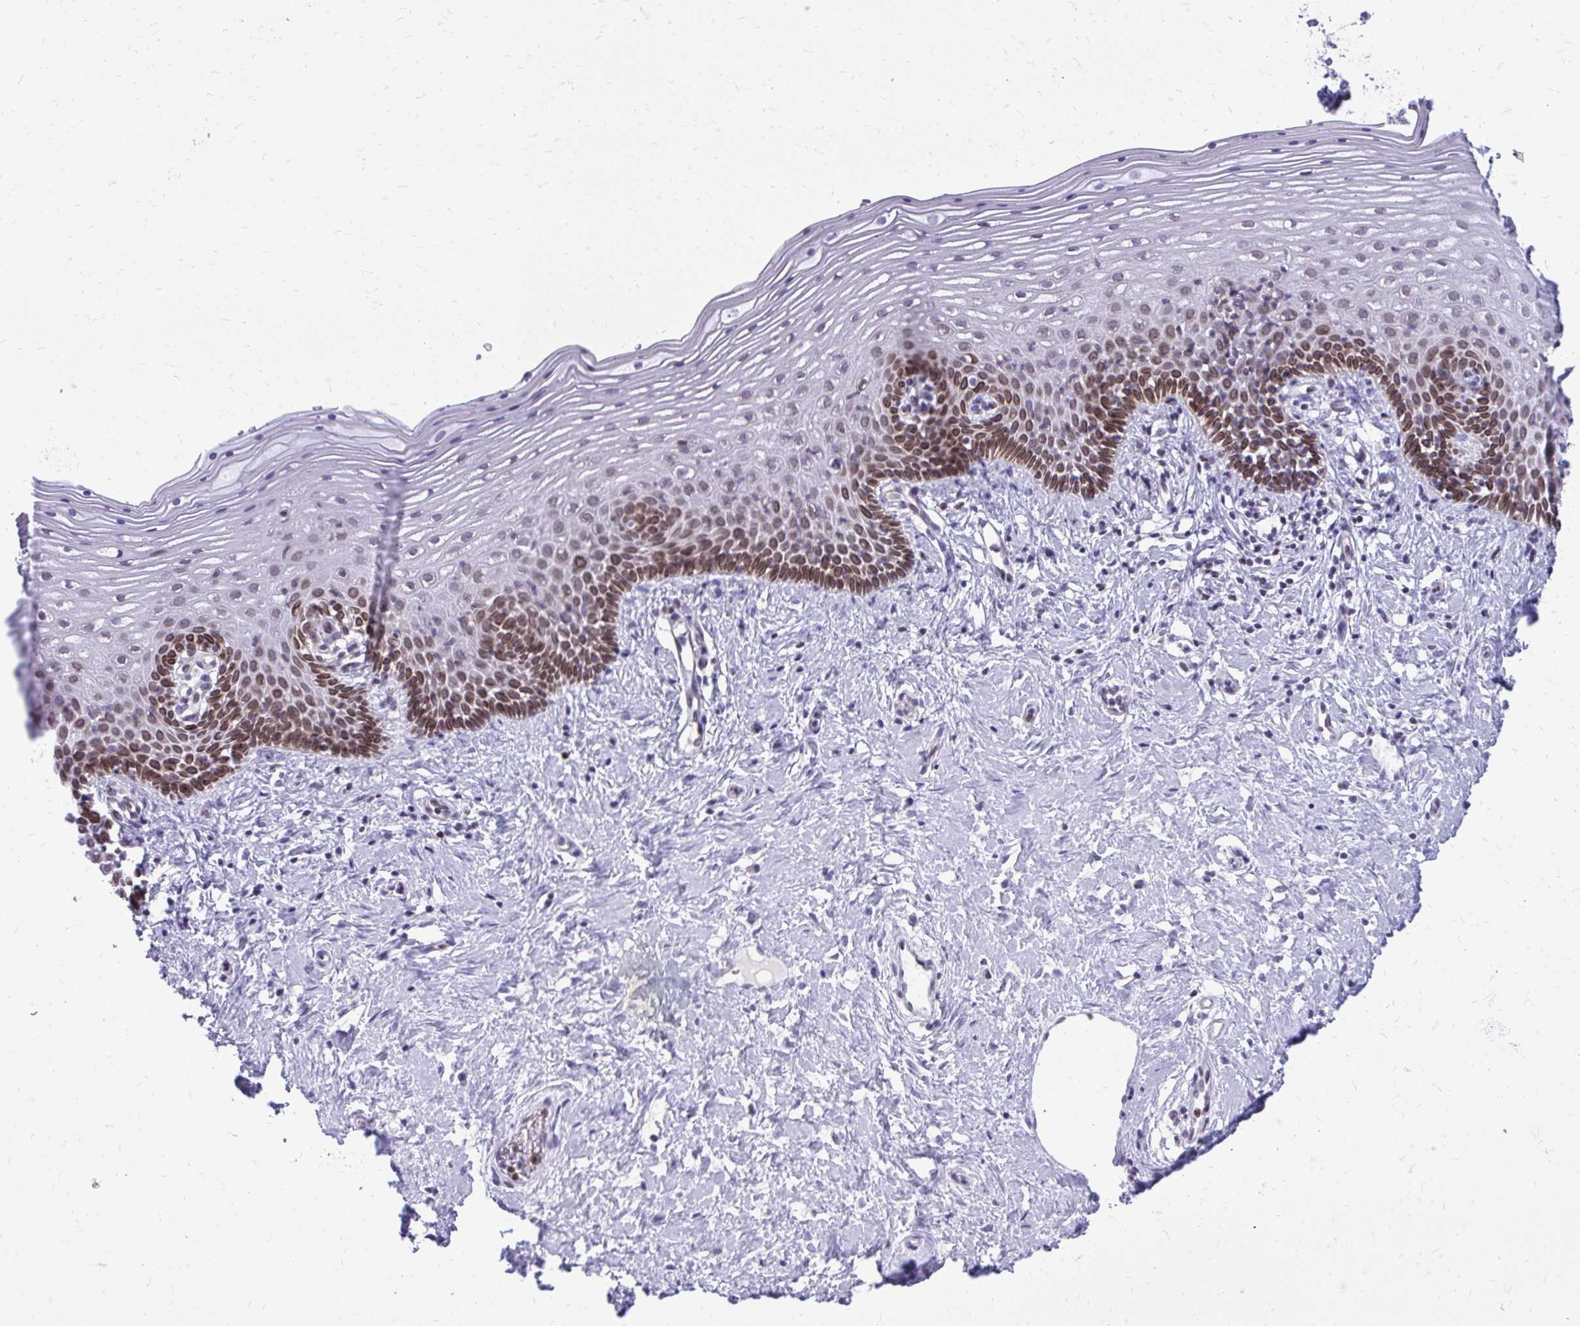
{"staining": {"intensity": "moderate", "quantity": "25%-75%", "location": "cytoplasmic/membranous,nuclear"}, "tissue": "vagina", "cell_type": "Squamous epithelial cells", "image_type": "normal", "snomed": [{"axis": "morphology", "description": "Normal tissue, NOS"}, {"axis": "topography", "description": "Vagina"}], "caption": "This histopathology image reveals IHC staining of benign vagina, with medium moderate cytoplasmic/membranous,nuclear positivity in approximately 25%-75% of squamous epithelial cells.", "gene": "RPS6KA2", "patient": {"sex": "female", "age": 42}}